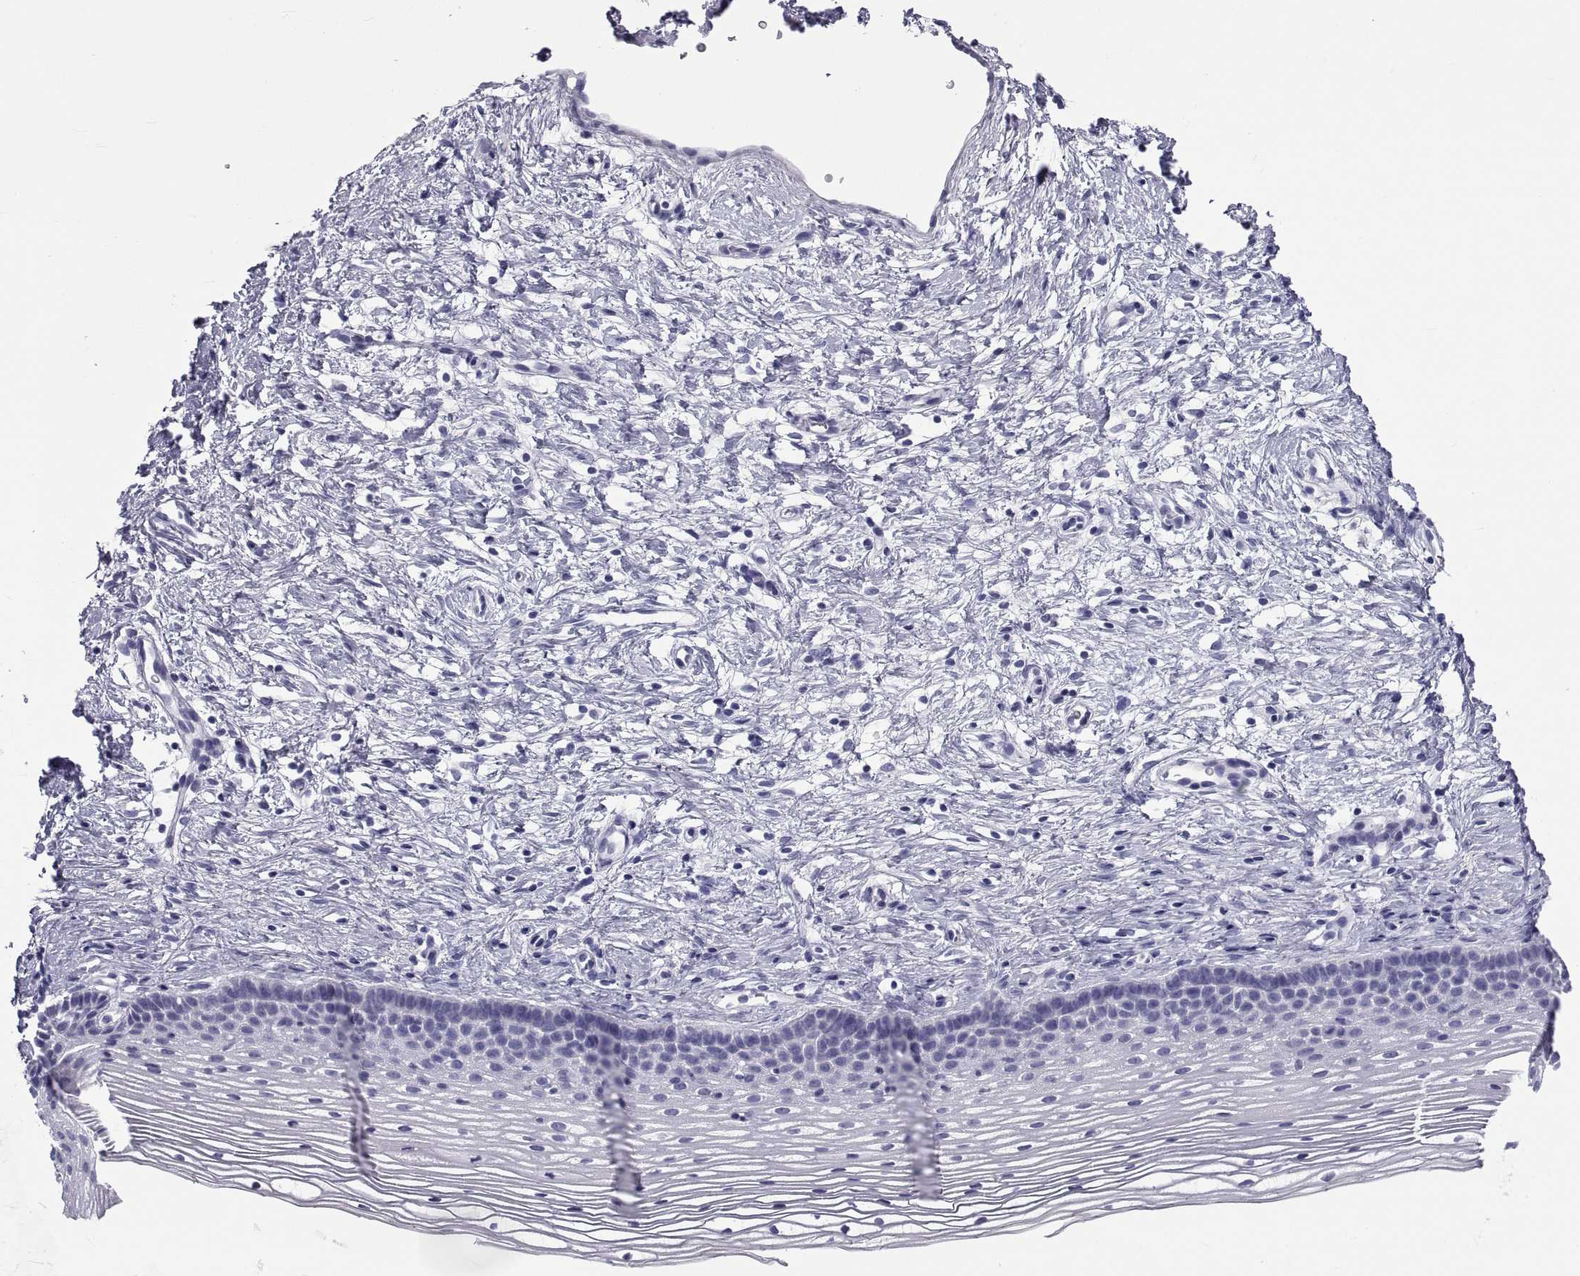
{"staining": {"intensity": "negative", "quantity": "none", "location": "none"}, "tissue": "cervix", "cell_type": "Squamous epithelial cells", "image_type": "normal", "snomed": [{"axis": "morphology", "description": "Normal tissue, NOS"}, {"axis": "topography", "description": "Cervix"}], "caption": "Immunohistochemical staining of unremarkable cervix reveals no significant positivity in squamous epithelial cells.", "gene": "NPTX2", "patient": {"sex": "female", "age": 39}}